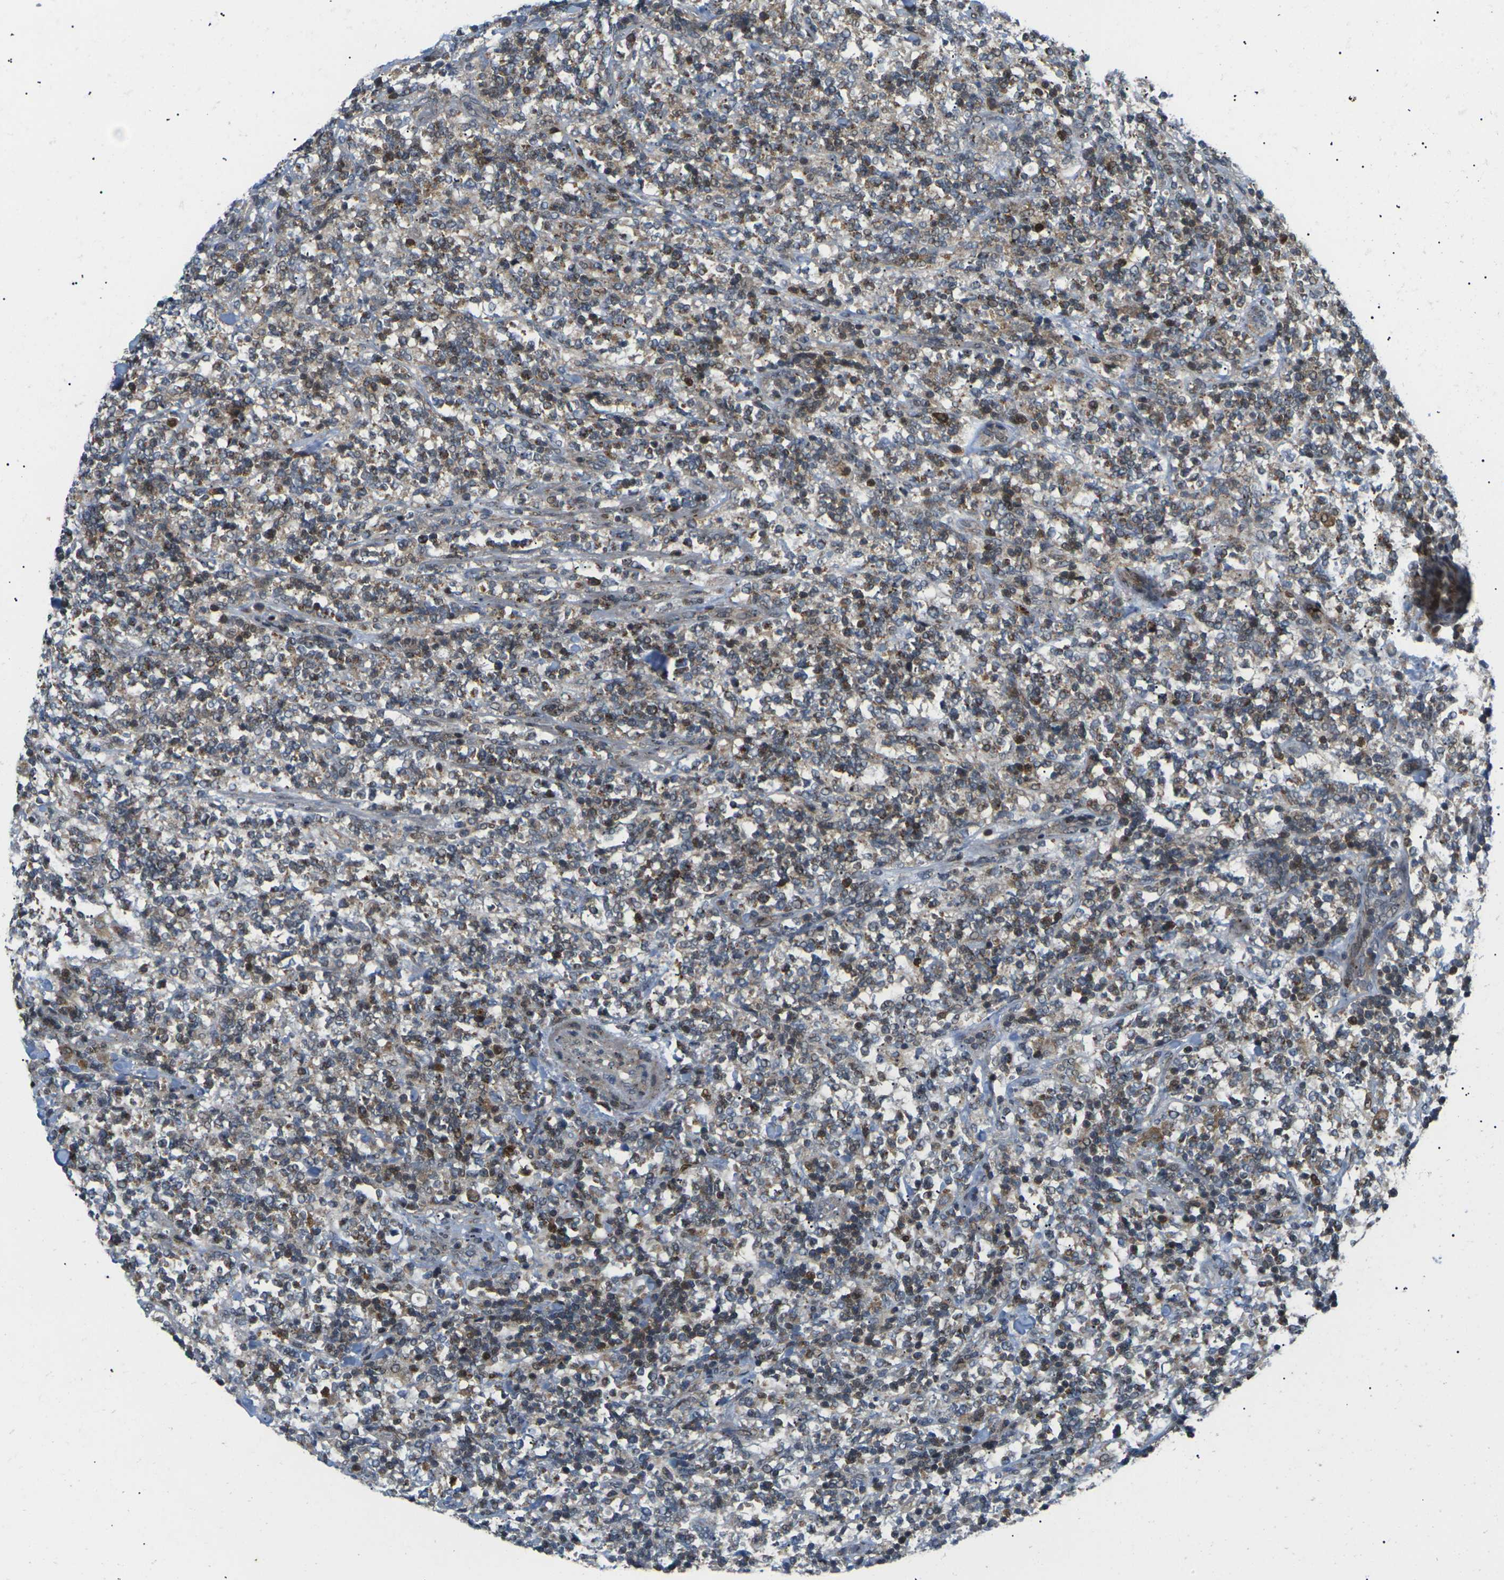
{"staining": {"intensity": "moderate", "quantity": "<25%", "location": "cytoplasmic/membranous"}, "tissue": "lymphoma", "cell_type": "Tumor cells", "image_type": "cancer", "snomed": [{"axis": "morphology", "description": "Malignant lymphoma, non-Hodgkin's type, High grade"}, {"axis": "topography", "description": "Soft tissue"}], "caption": "Protein expression analysis of lymphoma displays moderate cytoplasmic/membranous staining in approximately <25% of tumor cells.", "gene": "RPS6KA3", "patient": {"sex": "male", "age": 18}}